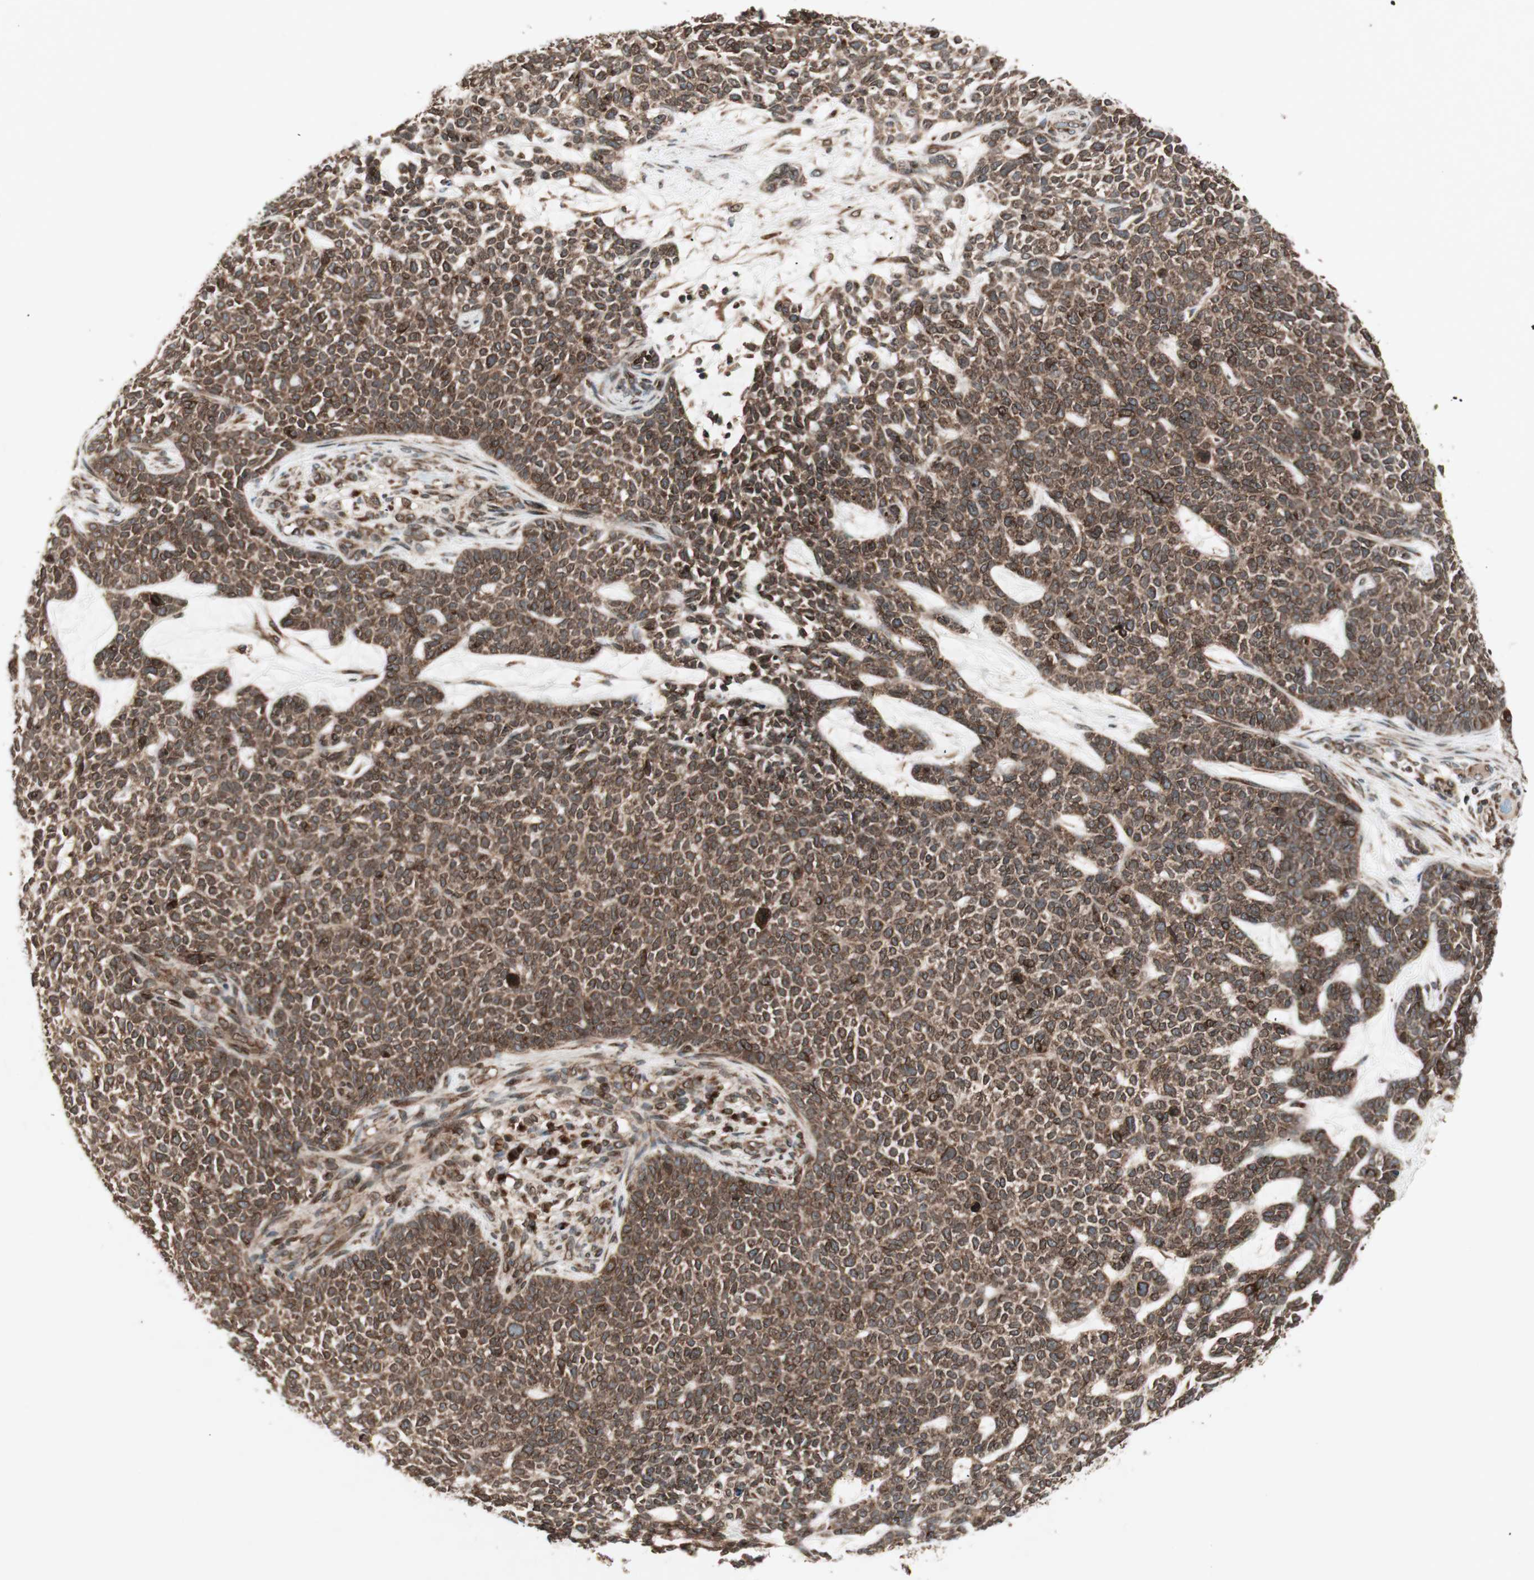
{"staining": {"intensity": "strong", "quantity": ">75%", "location": "cytoplasmic/membranous,nuclear"}, "tissue": "skin cancer", "cell_type": "Tumor cells", "image_type": "cancer", "snomed": [{"axis": "morphology", "description": "Basal cell carcinoma"}, {"axis": "topography", "description": "Skin"}], "caption": "DAB (3,3'-diaminobenzidine) immunohistochemical staining of skin basal cell carcinoma shows strong cytoplasmic/membranous and nuclear protein expression in about >75% of tumor cells.", "gene": "NUP62", "patient": {"sex": "female", "age": 84}}